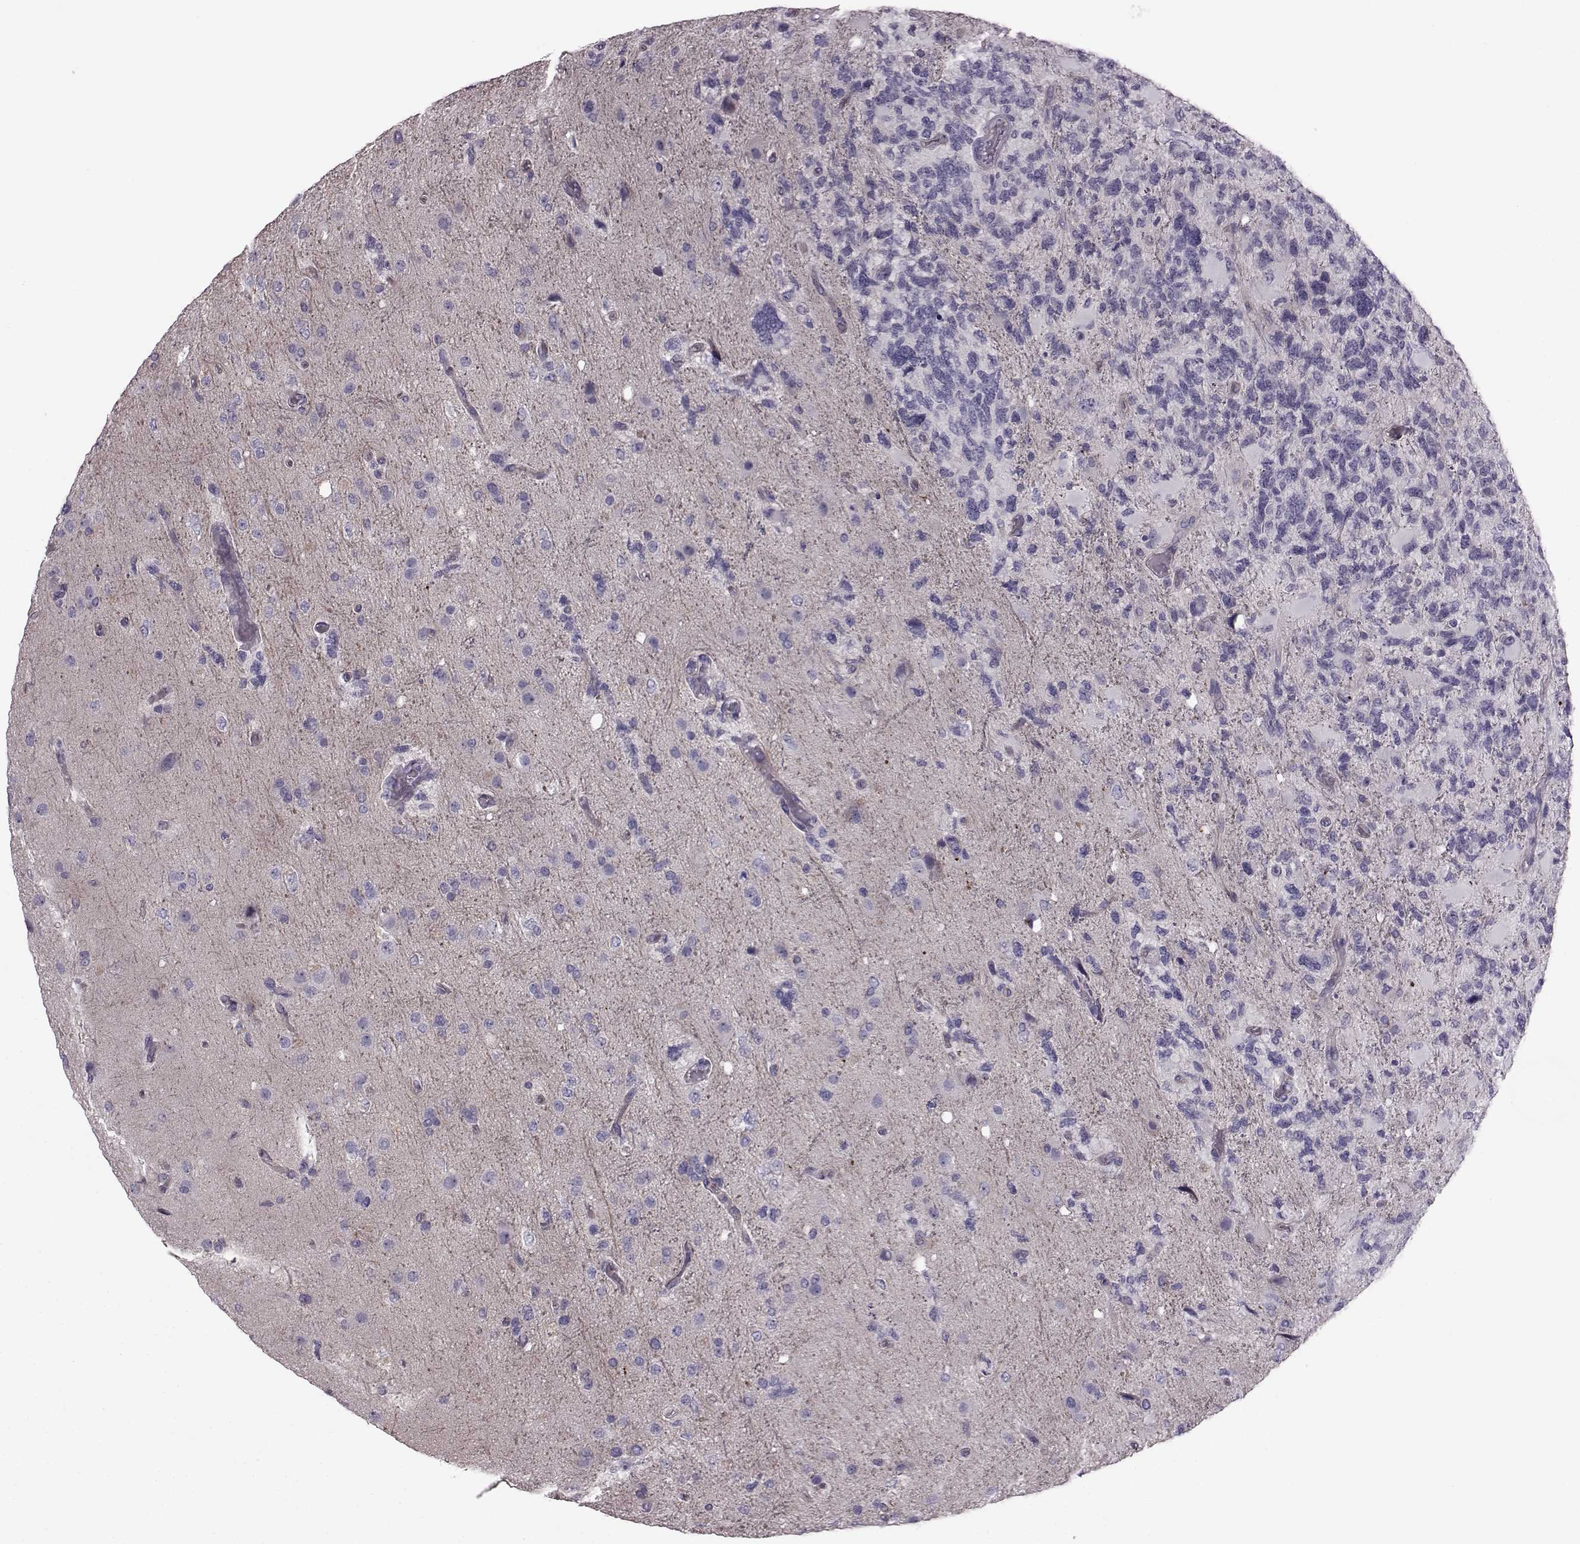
{"staining": {"intensity": "negative", "quantity": "none", "location": "none"}, "tissue": "glioma", "cell_type": "Tumor cells", "image_type": "cancer", "snomed": [{"axis": "morphology", "description": "Glioma, malignant, High grade"}, {"axis": "topography", "description": "Brain"}], "caption": "Immunohistochemistry (IHC) image of glioma stained for a protein (brown), which shows no positivity in tumor cells.", "gene": "SNTG1", "patient": {"sex": "female", "age": 71}}